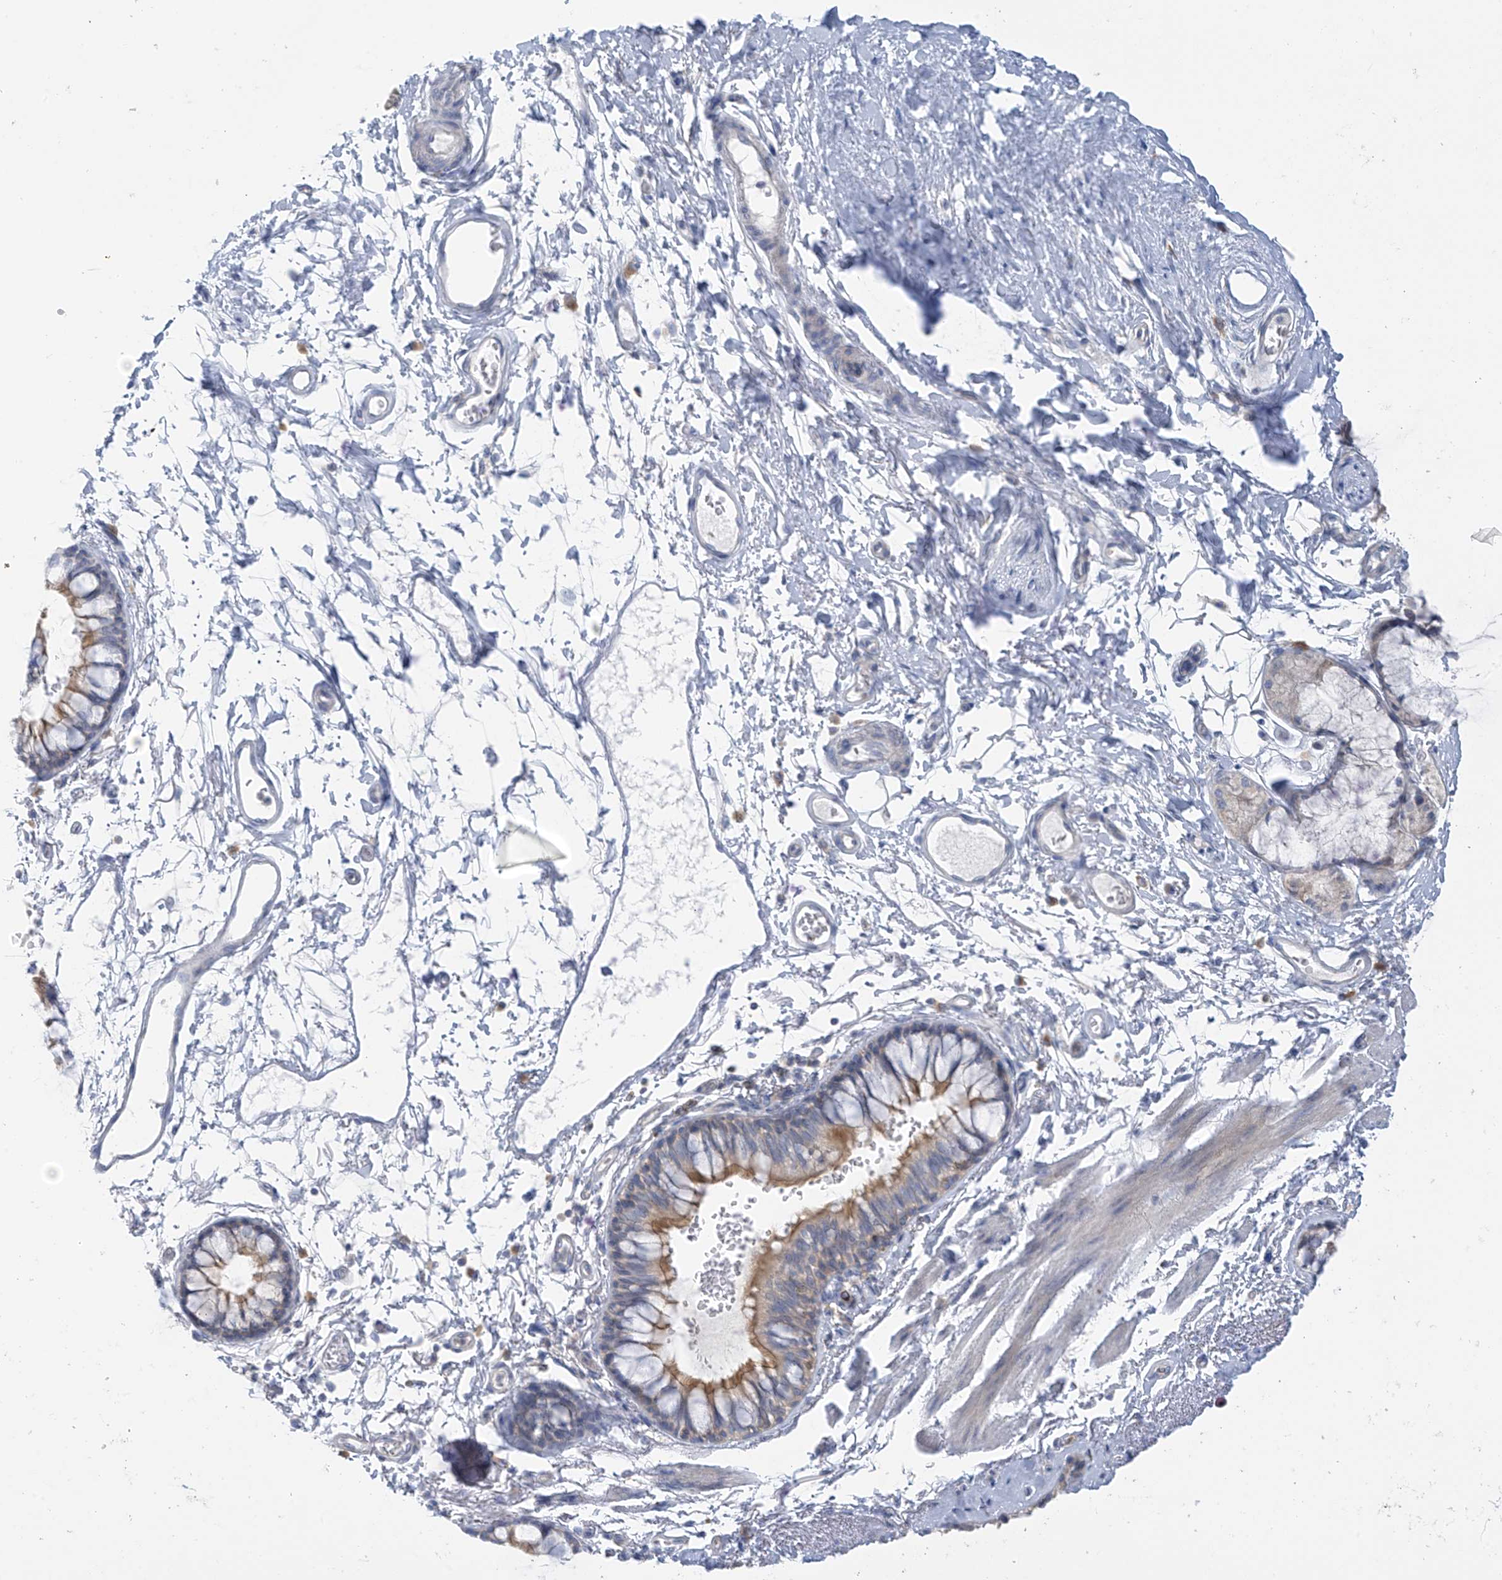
{"staining": {"intensity": "moderate", "quantity": "25%-75%", "location": "cytoplasmic/membranous"}, "tissue": "bronchus", "cell_type": "Respiratory epithelial cells", "image_type": "normal", "snomed": [{"axis": "morphology", "description": "Normal tissue, NOS"}, {"axis": "topography", "description": "Cartilage tissue"}, {"axis": "topography", "description": "Bronchus"}], "caption": "This is a photomicrograph of IHC staining of unremarkable bronchus, which shows moderate positivity in the cytoplasmic/membranous of respiratory epithelial cells.", "gene": "SLC6A12", "patient": {"sex": "female", "age": 73}}